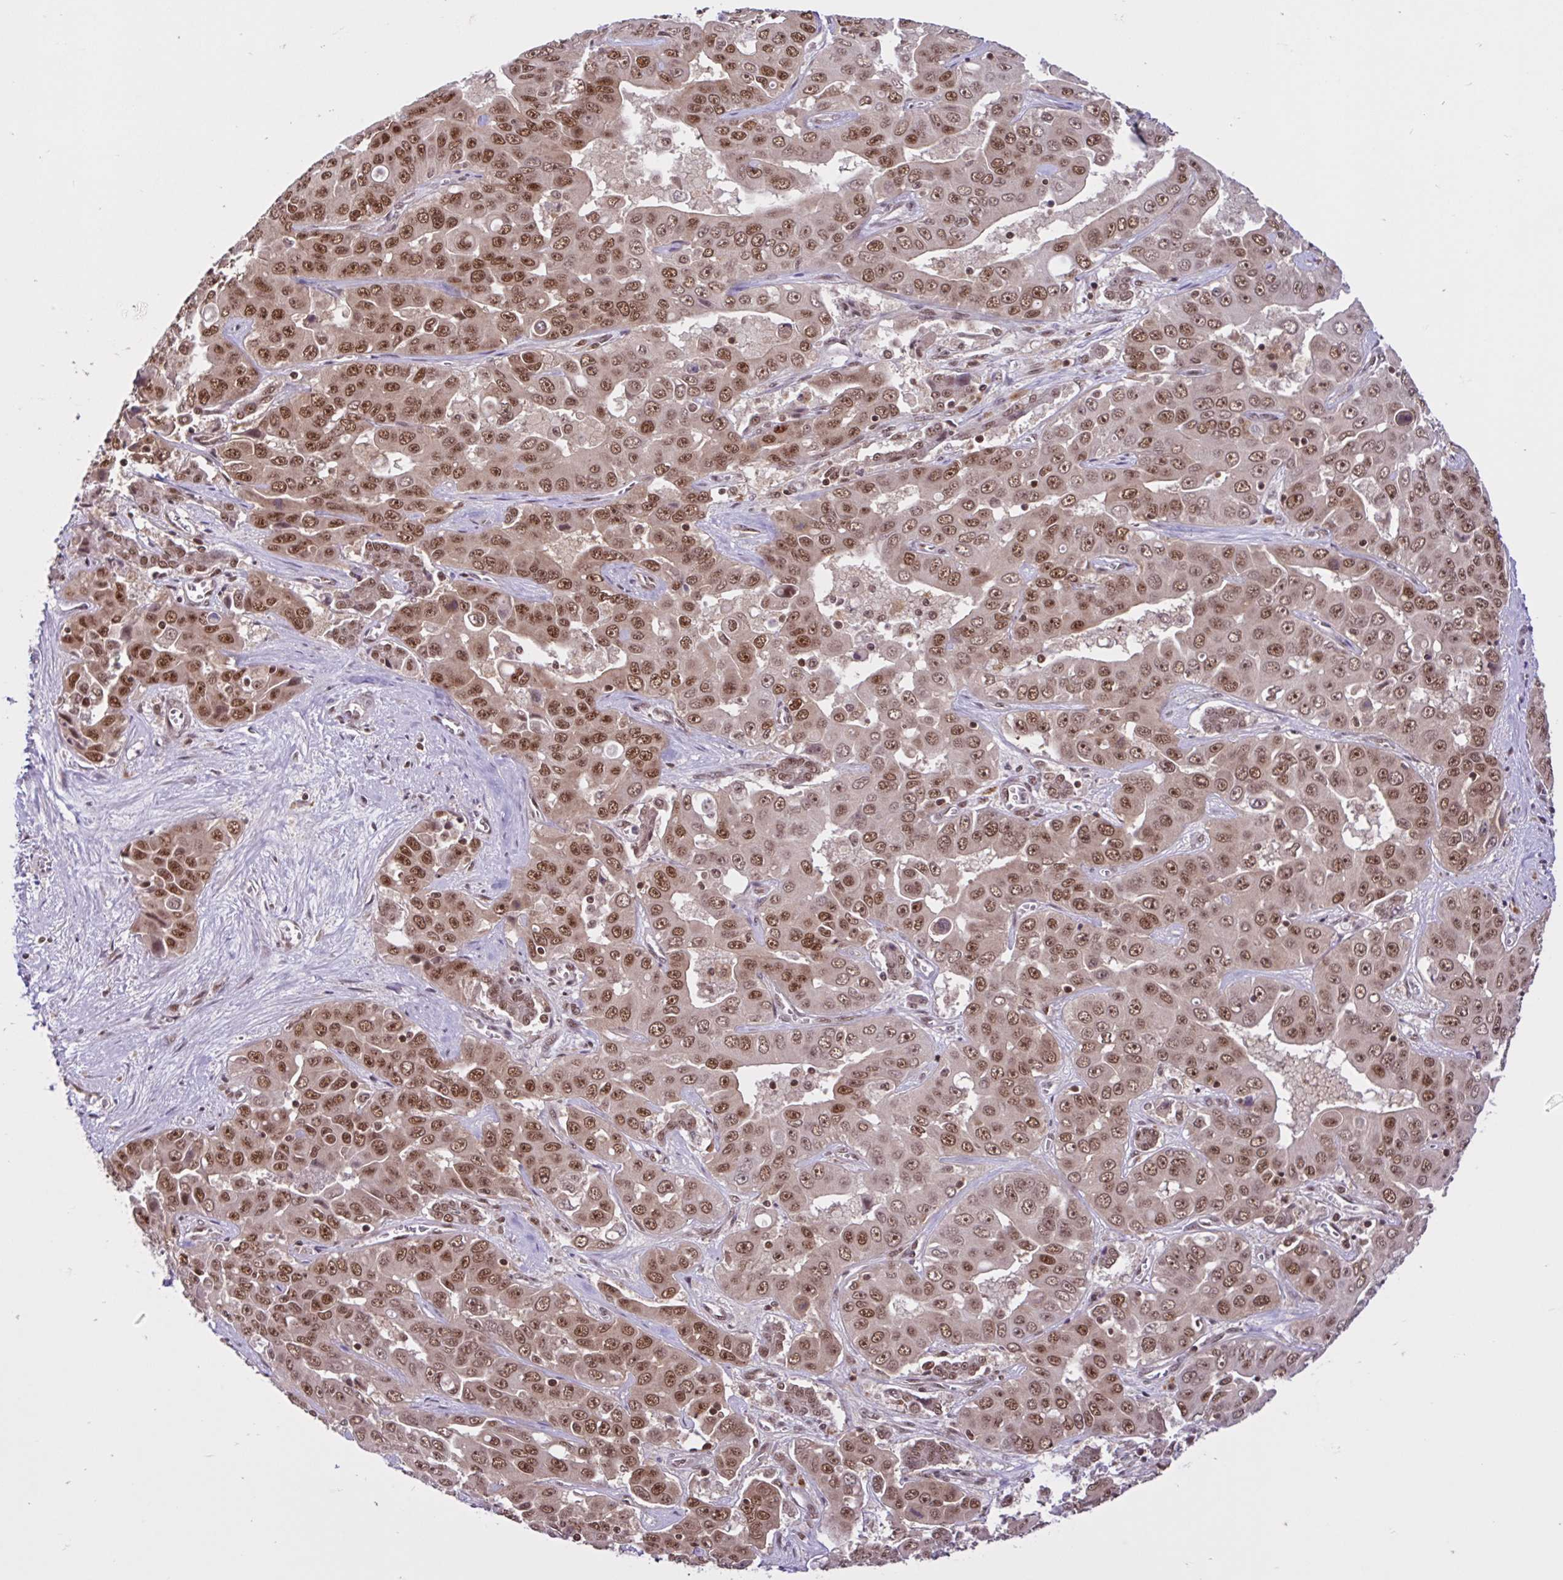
{"staining": {"intensity": "moderate", "quantity": ">75%", "location": "nuclear"}, "tissue": "liver cancer", "cell_type": "Tumor cells", "image_type": "cancer", "snomed": [{"axis": "morphology", "description": "Cholangiocarcinoma"}, {"axis": "topography", "description": "Liver"}], "caption": "Moderate nuclear expression is identified in approximately >75% of tumor cells in liver cancer (cholangiocarcinoma). (Brightfield microscopy of DAB IHC at high magnification).", "gene": "CCDC12", "patient": {"sex": "female", "age": 52}}